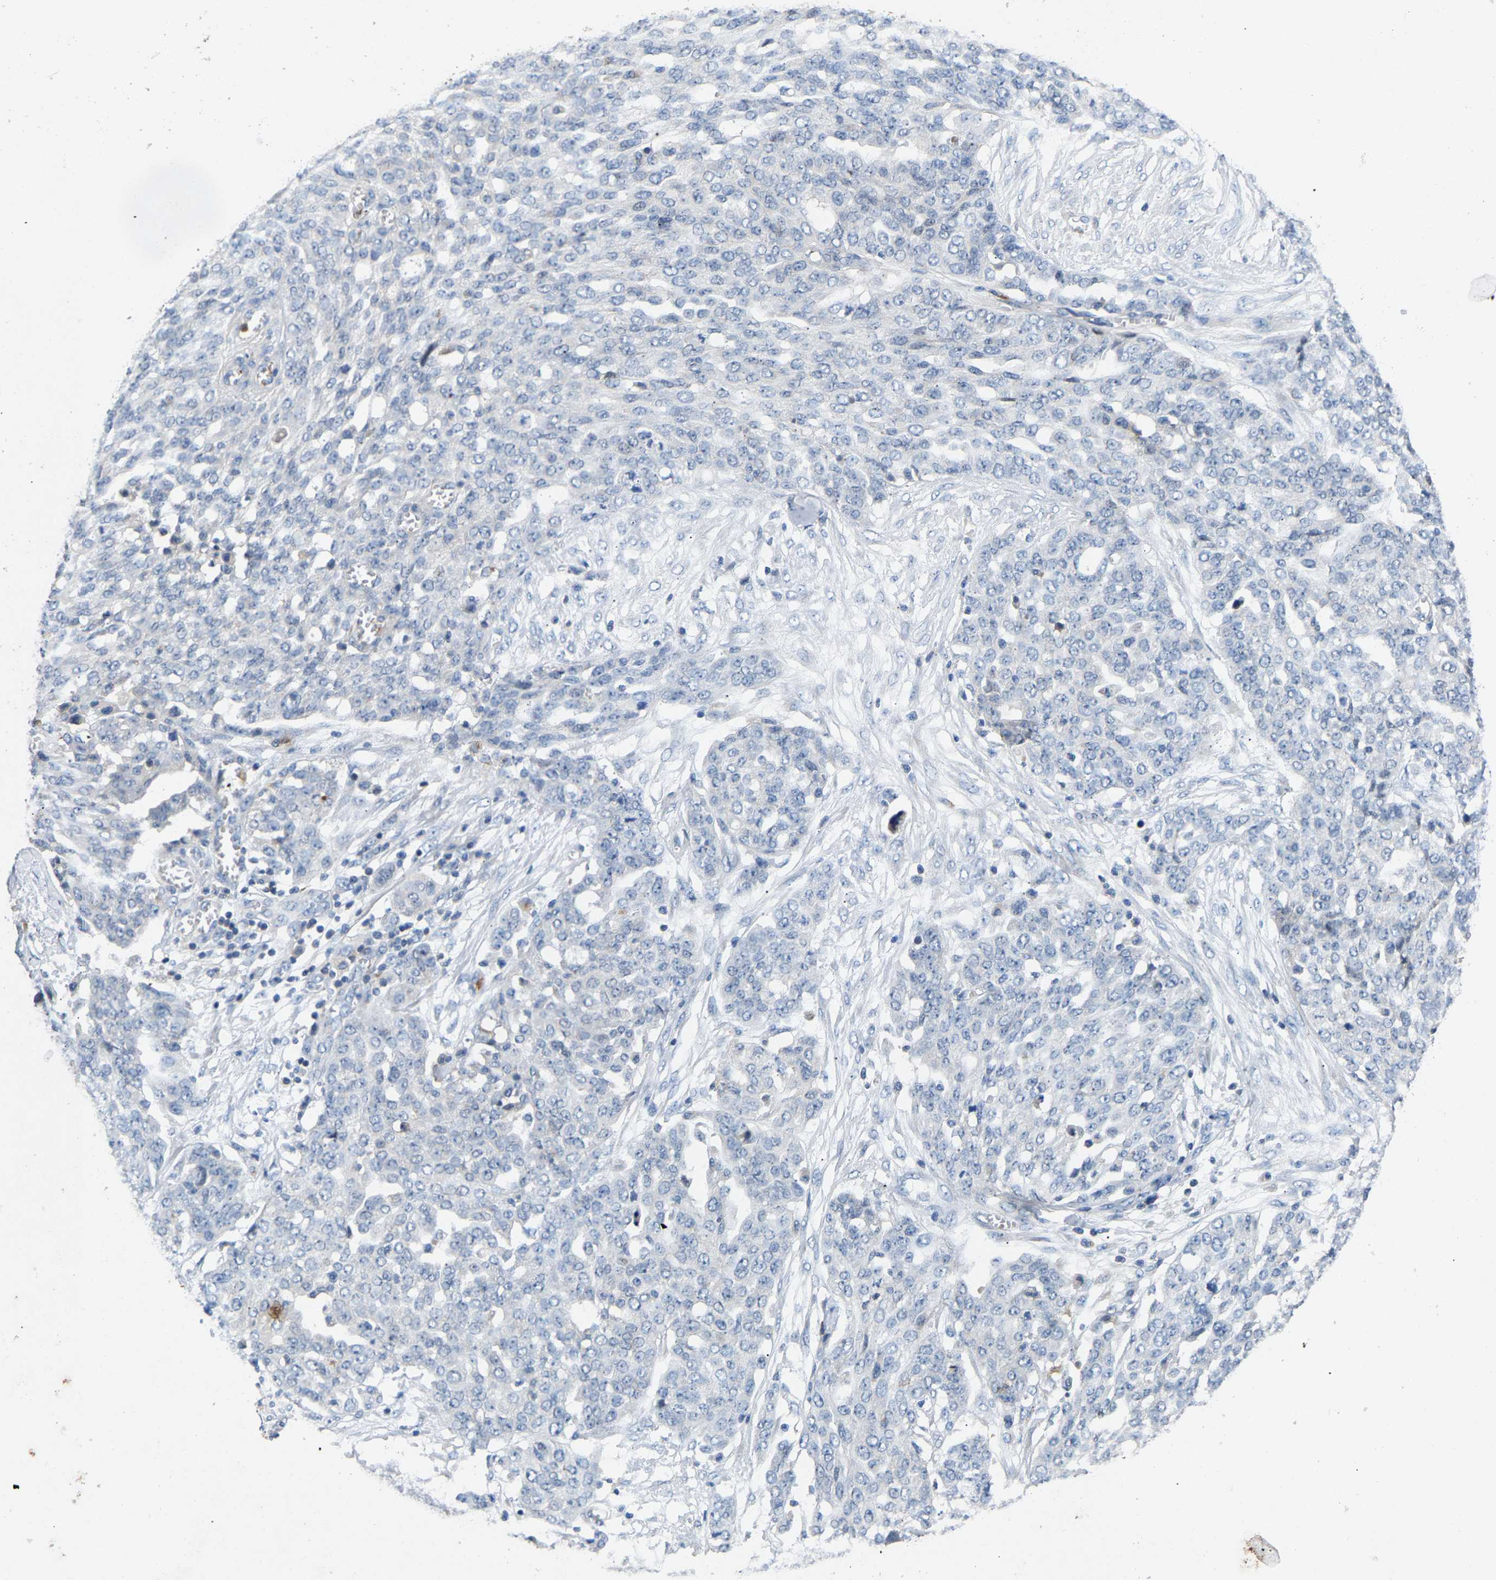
{"staining": {"intensity": "negative", "quantity": "none", "location": "none"}, "tissue": "ovarian cancer", "cell_type": "Tumor cells", "image_type": "cancer", "snomed": [{"axis": "morphology", "description": "Cystadenocarcinoma, serous, NOS"}, {"axis": "topography", "description": "Soft tissue"}, {"axis": "topography", "description": "Ovary"}], "caption": "Human ovarian cancer stained for a protein using immunohistochemistry displays no staining in tumor cells.", "gene": "CCDC171", "patient": {"sex": "female", "age": 57}}